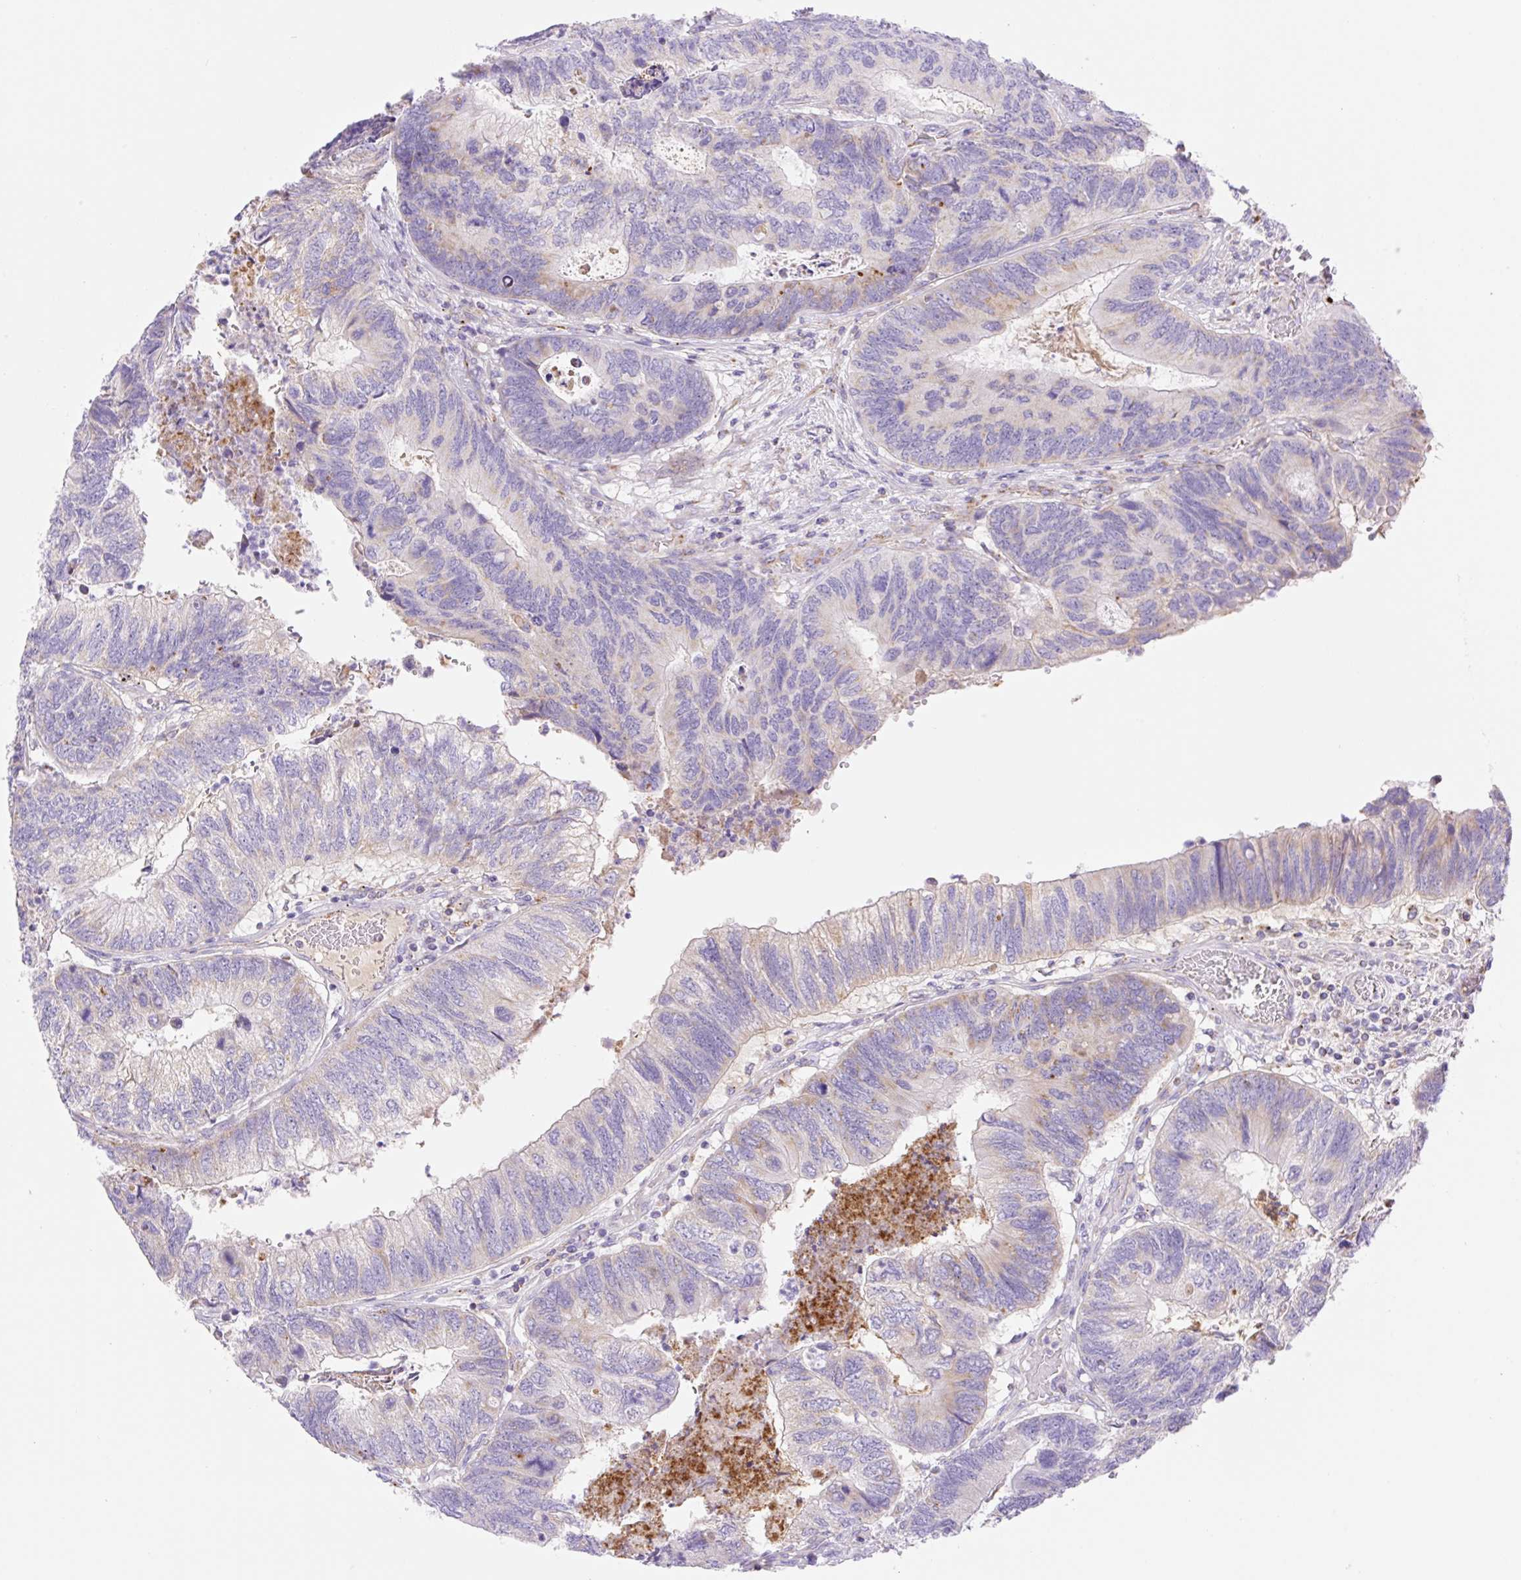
{"staining": {"intensity": "moderate", "quantity": "<25%", "location": "cytoplasmic/membranous"}, "tissue": "colorectal cancer", "cell_type": "Tumor cells", "image_type": "cancer", "snomed": [{"axis": "morphology", "description": "Adenocarcinoma, NOS"}, {"axis": "topography", "description": "Colon"}], "caption": "Tumor cells exhibit low levels of moderate cytoplasmic/membranous expression in approximately <25% of cells in colorectal cancer (adenocarcinoma).", "gene": "ETNK2", "patient": {"sex": "female", "age": 67}}